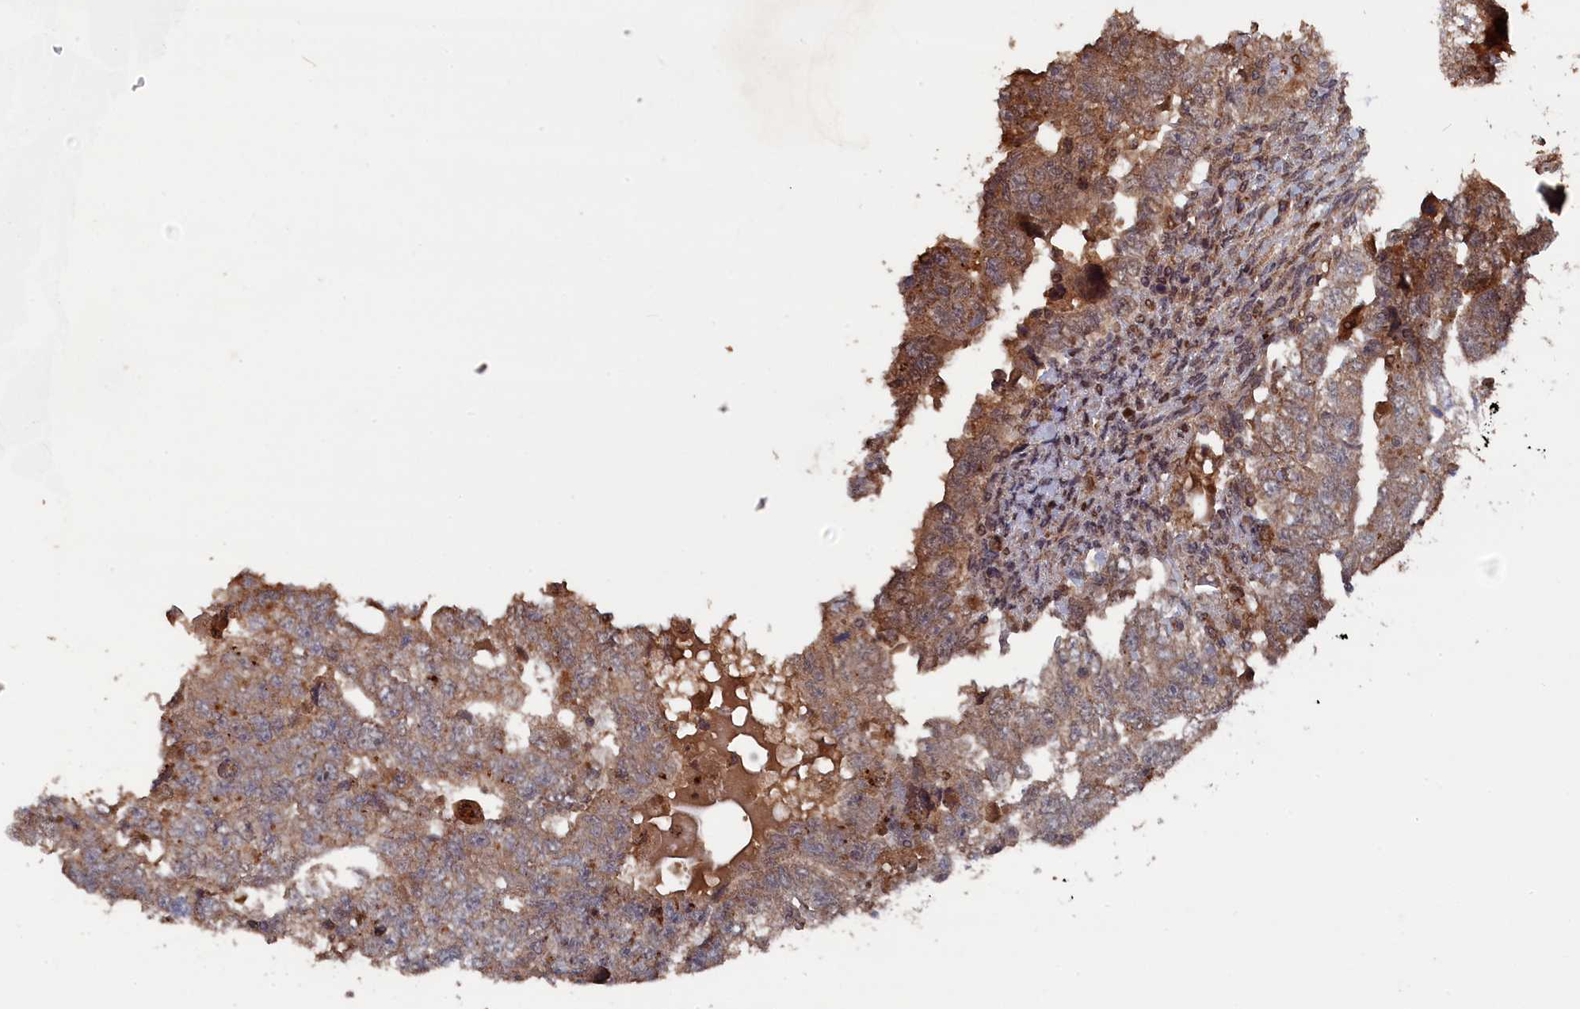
{"staining": {"intensity": "moderate", "quantity": ">75%", "location": "cytoplasmic/membranous"}, "tissue": "testis cancer", "cell_type": "Tumor cells", "image_type": "cancer", "snomed": [{"axis": "morphology", "description": "Carcinoma, Embryonal, NOS"}, {"axis": "topography", "description": "Testis"}], "caption": "Moderate cytoplasmic/membranous protein staining is appreciated in about >75% of tumor cells in testis cancer.", "gene": "CEACAM21", "patient": {"sex": "male", "age": 36}}